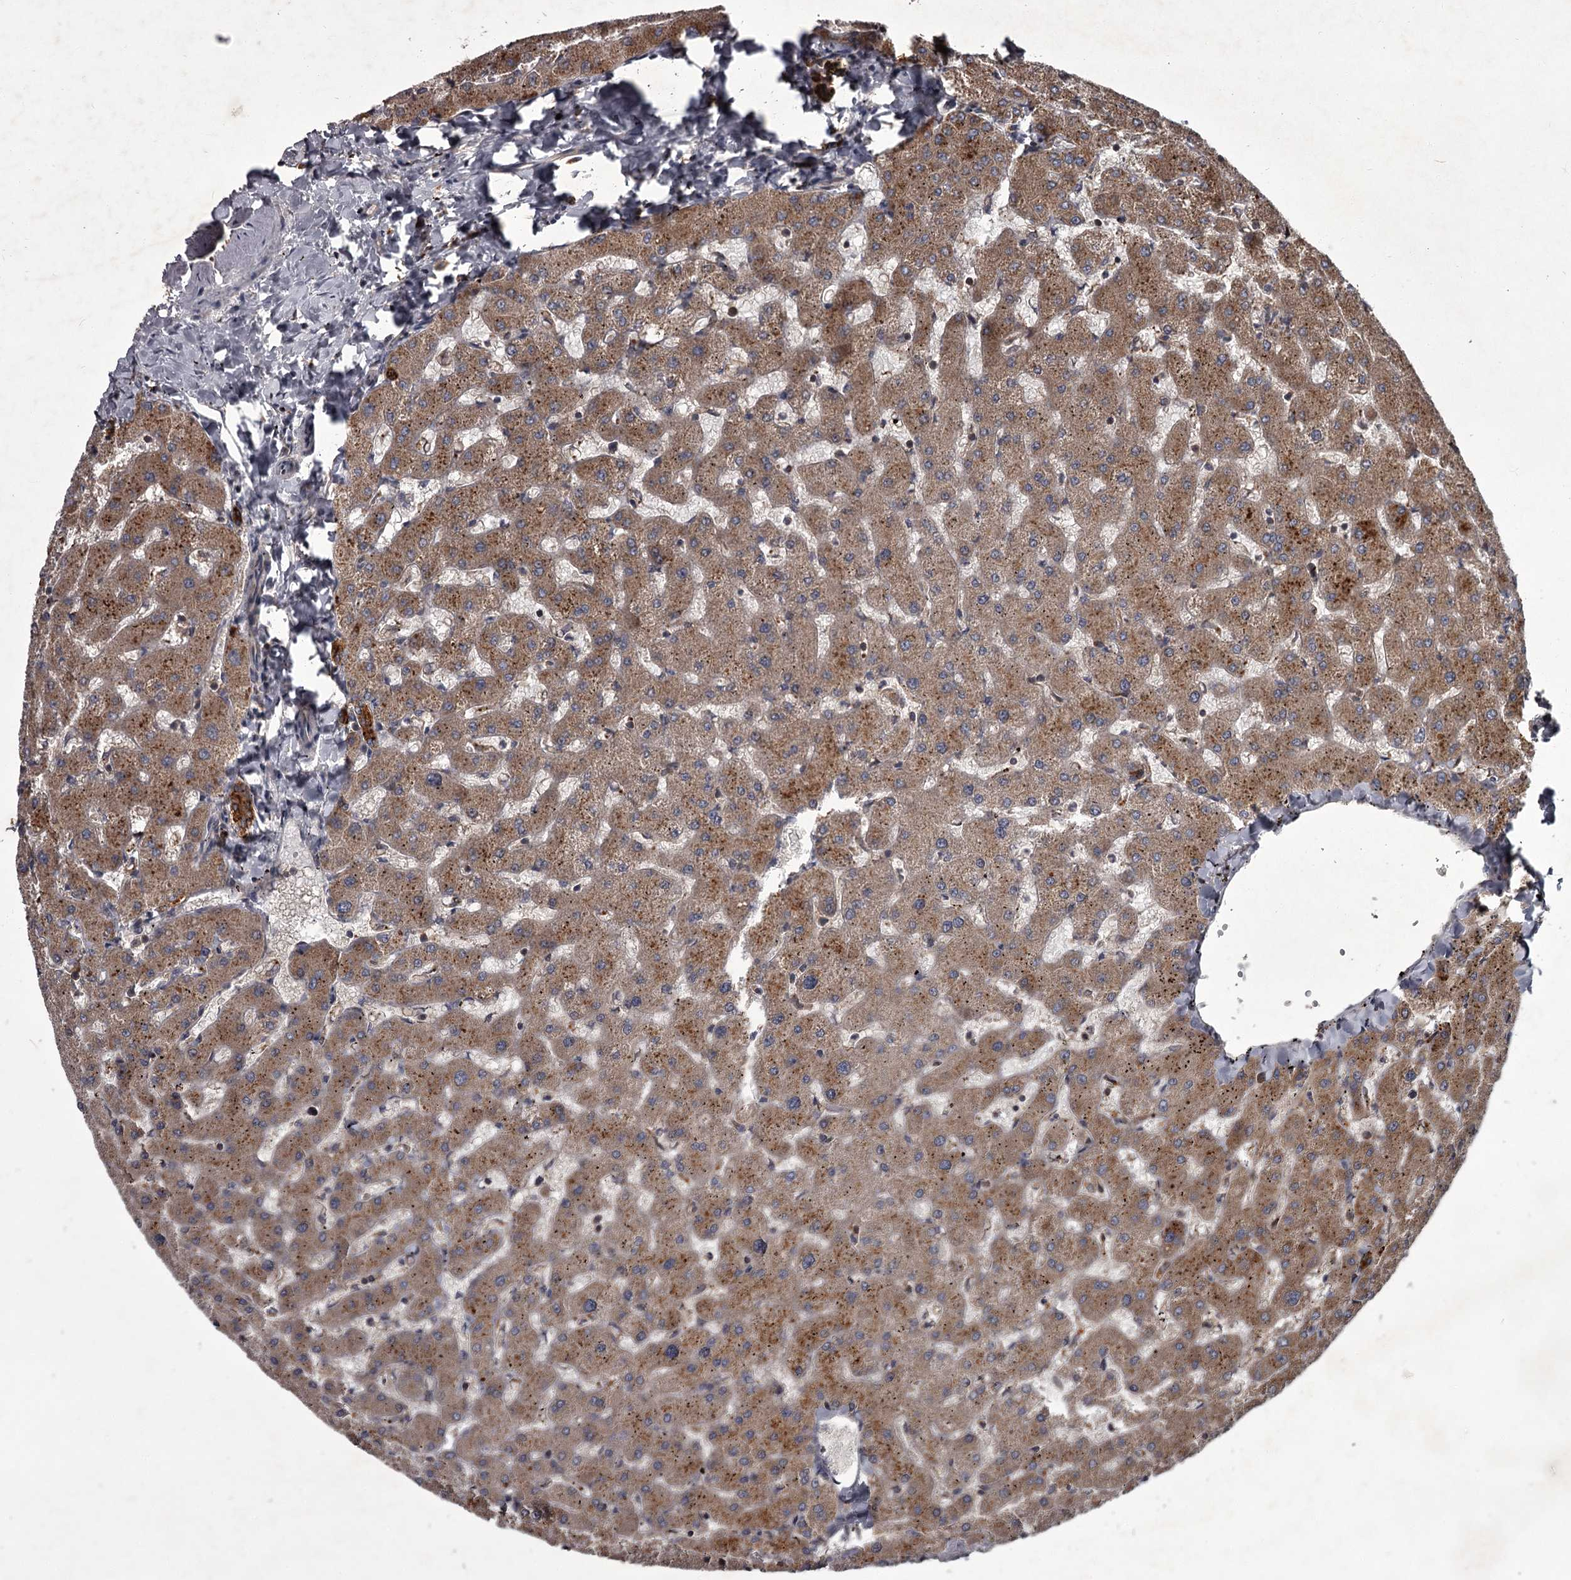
{"staining": {"intensity": "strong", "quantity": ">75%", "location": "cytoplasmic/membranous"}, "tissue": "liver", "cell_type": "Cholangiocytes", "image_type": "normal", "snomed": [{"axis": "morphology", "description": "Normal tissue, NOS"}, {"axis": "topography", "description": "Liver"}], "caption": "Protein staining by IHC displays strong cytoplasmic/membranous positivity in about >75% of cholangiocytes in normal liver.", "gene": "UNC93B1", "patient": {"sex": "female", "age": 63}}